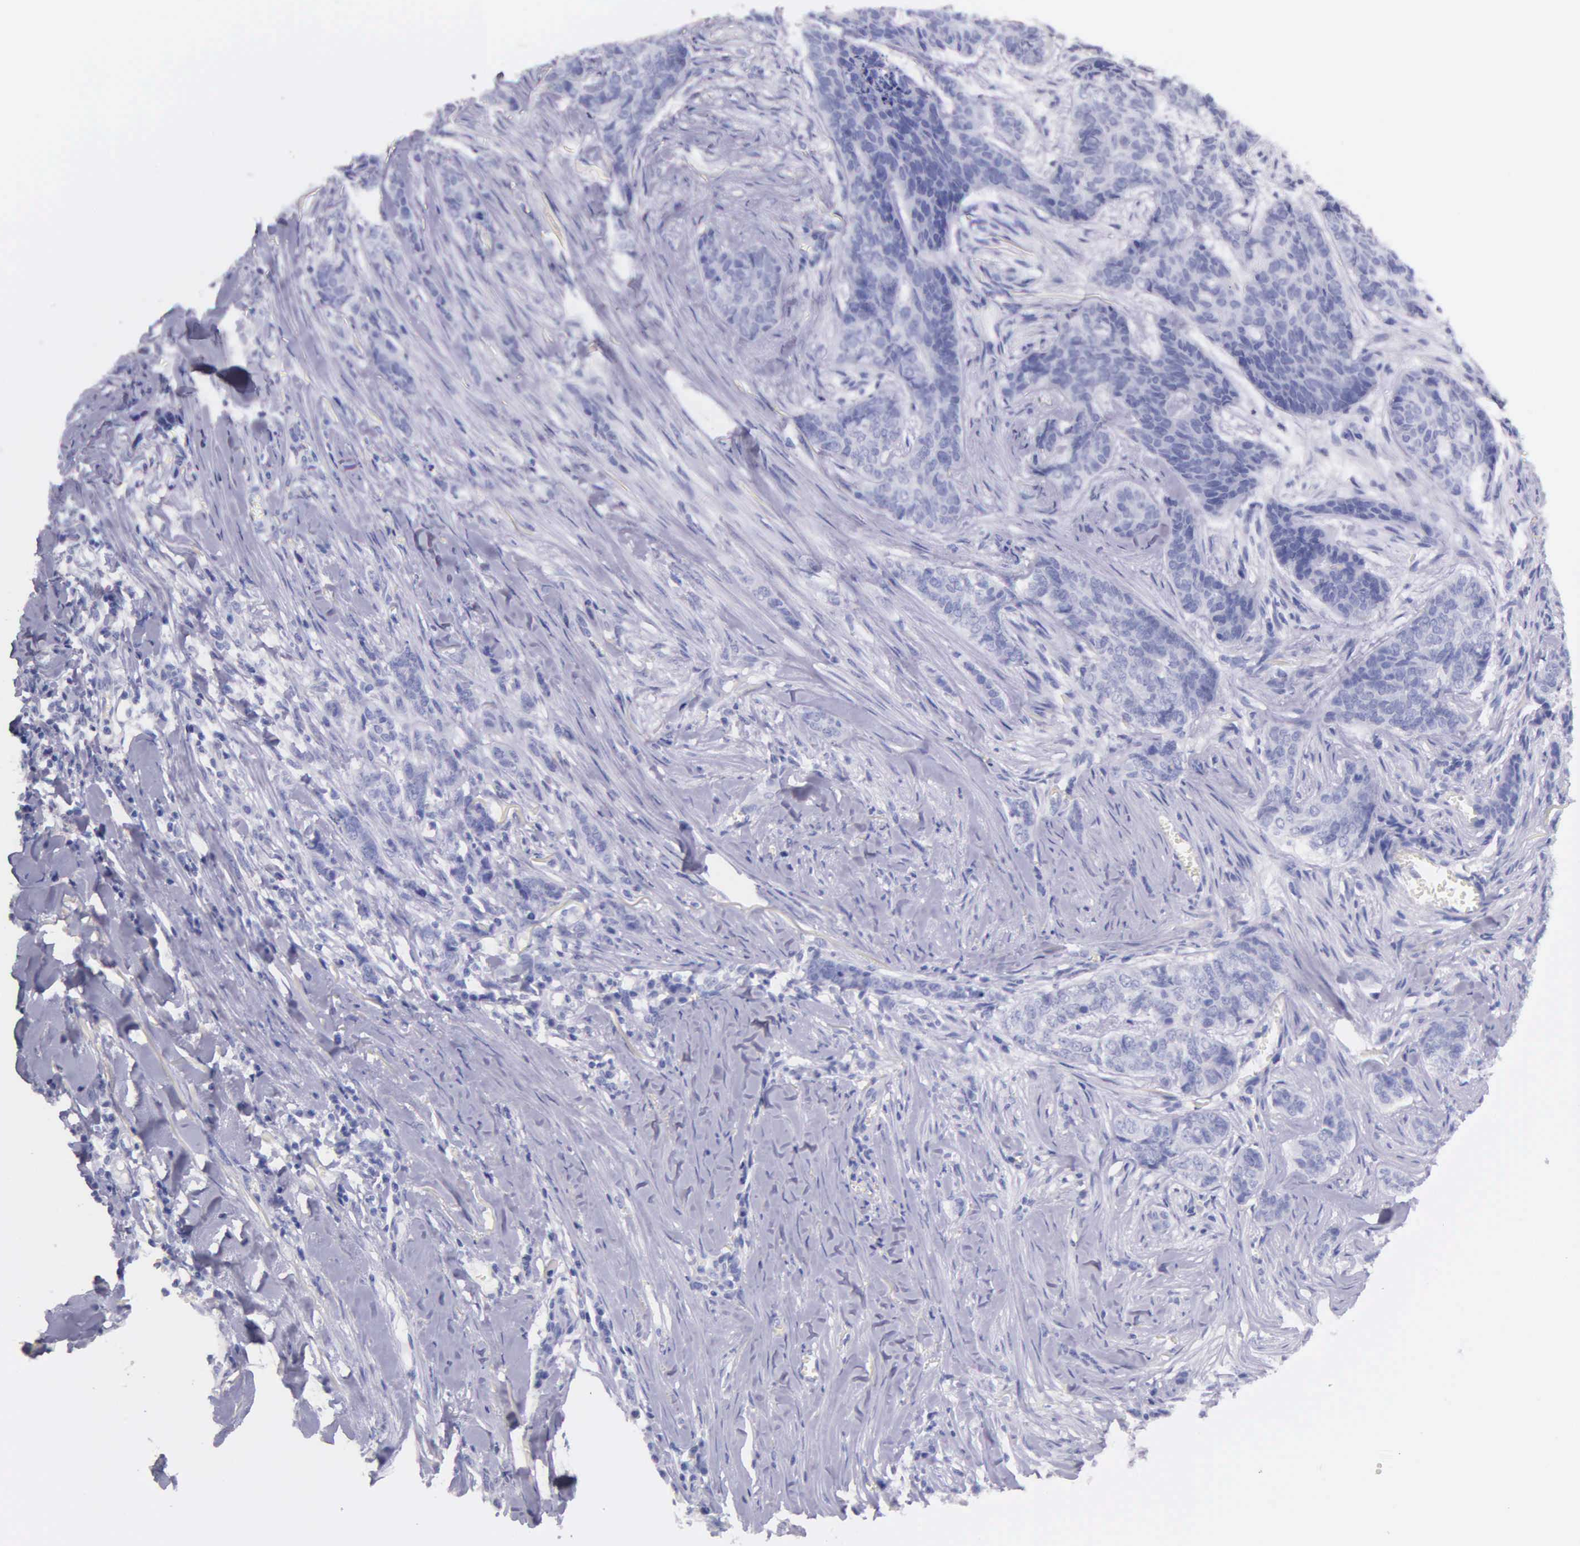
{"staining": {"intensity": "negative", "quantity": "none", "location": "none"}, "tissue": "skin cancer", "cell_type": "Tumor cells", "image_type": "cancer", "snomed": [{"axis": "morphology", "description": "Normal tissue, NOS"}, {"axis": "morphology", "description": "Basal cell carcinoma"}, {"axis": "topography", "description": "Skin"}], "caption": "An image of basal cell carcinoma (skin) stained for a protein reveals no brown staining in tumor cells. The staining was performed using DAB to visualize the protein expression in brown, while the nuclei were stained in blue with hematoxylin (Magnification: 20x).", "gene": "GSTT2", "patient": {"sex": "female", "age": 65}}